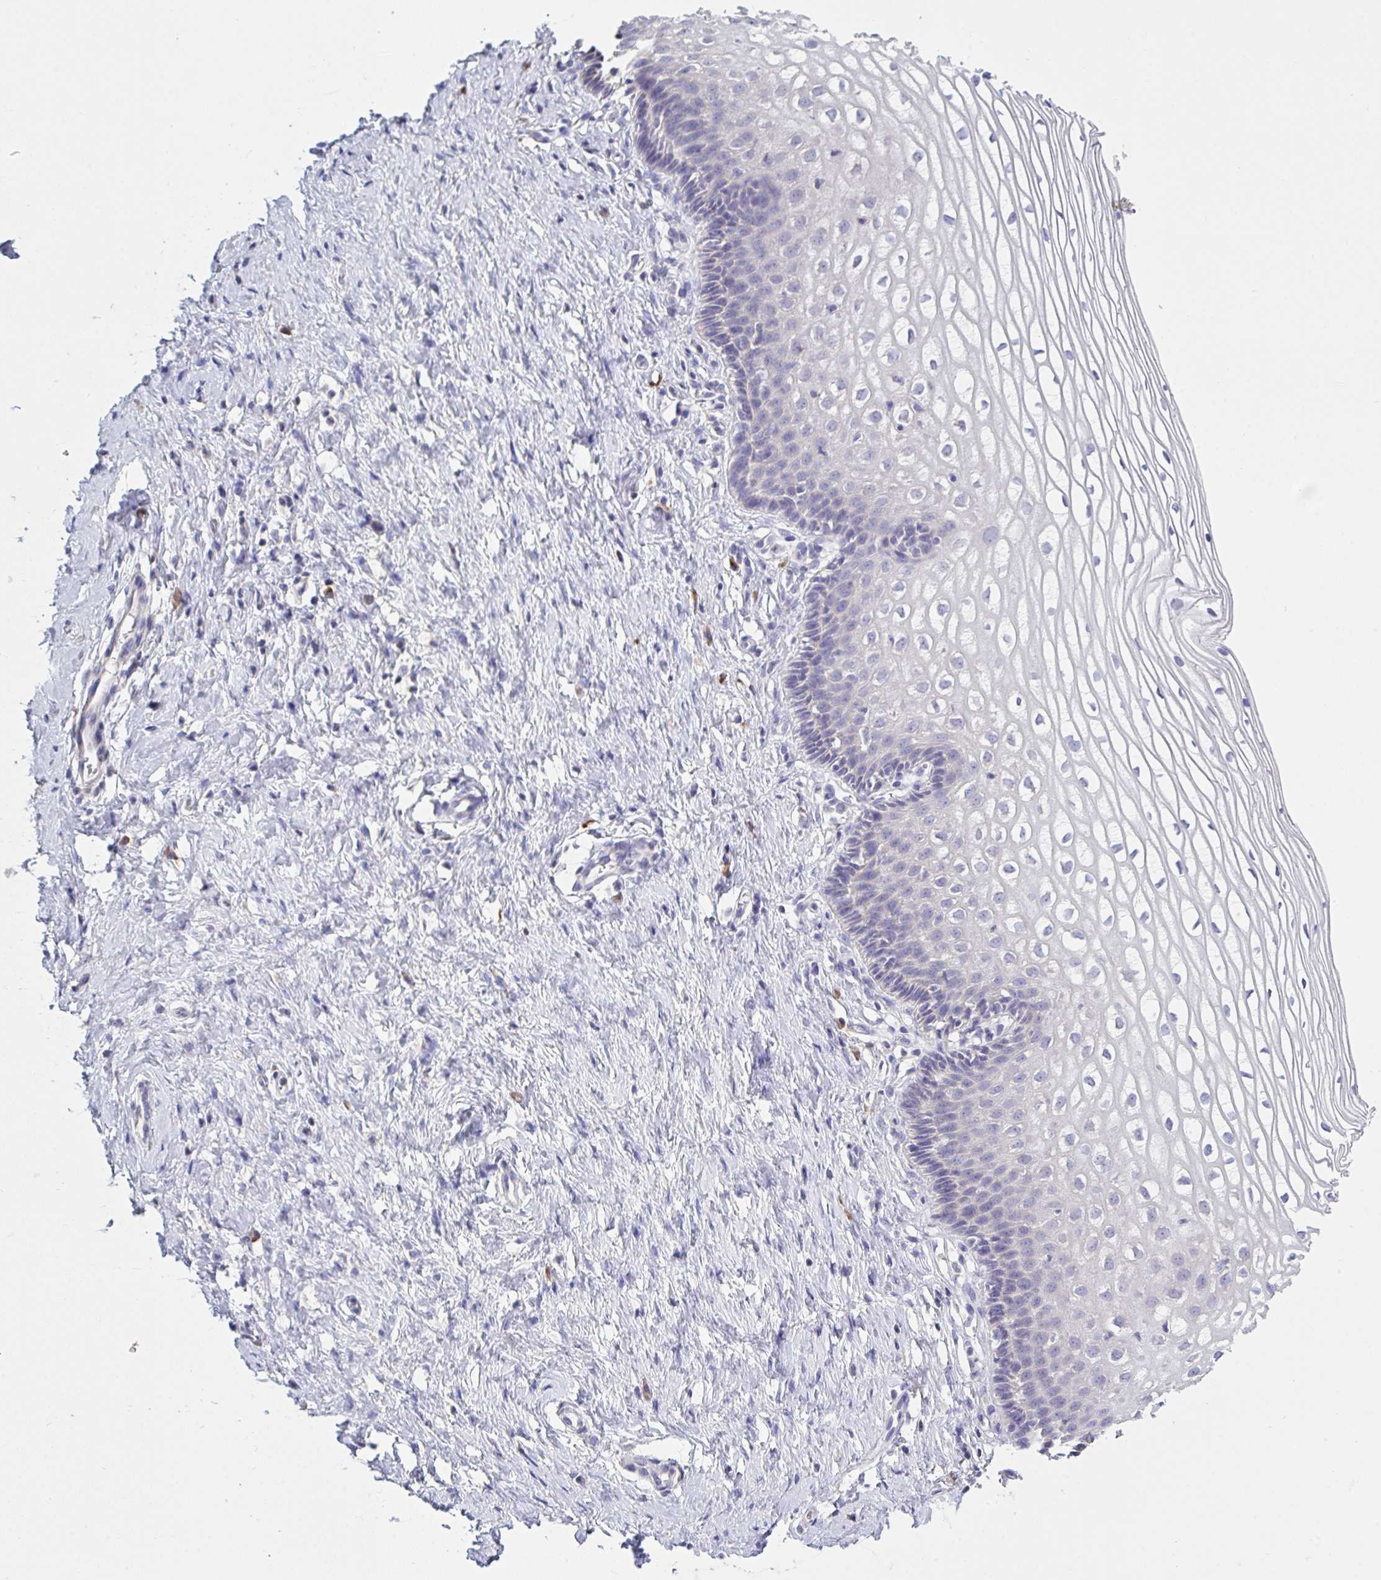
{"staining": {"intensity": "negative", "quantity": "none", "location": "none"}, "tissue": "cervix", "cell_type": "Glandular cells", "image_type": "normal", "snomed": [{"axis": "morphology", "description": "Normal tissue, NOS"}, {"axis": "topography", "description": "Cervix"}], "caption": "This is an immunohistochemistry photomicrograph of normal human cervix. There is no staining in glandular cells.", "gene": "LRRC58", "patient": {"sex": "female", "age": 36}}